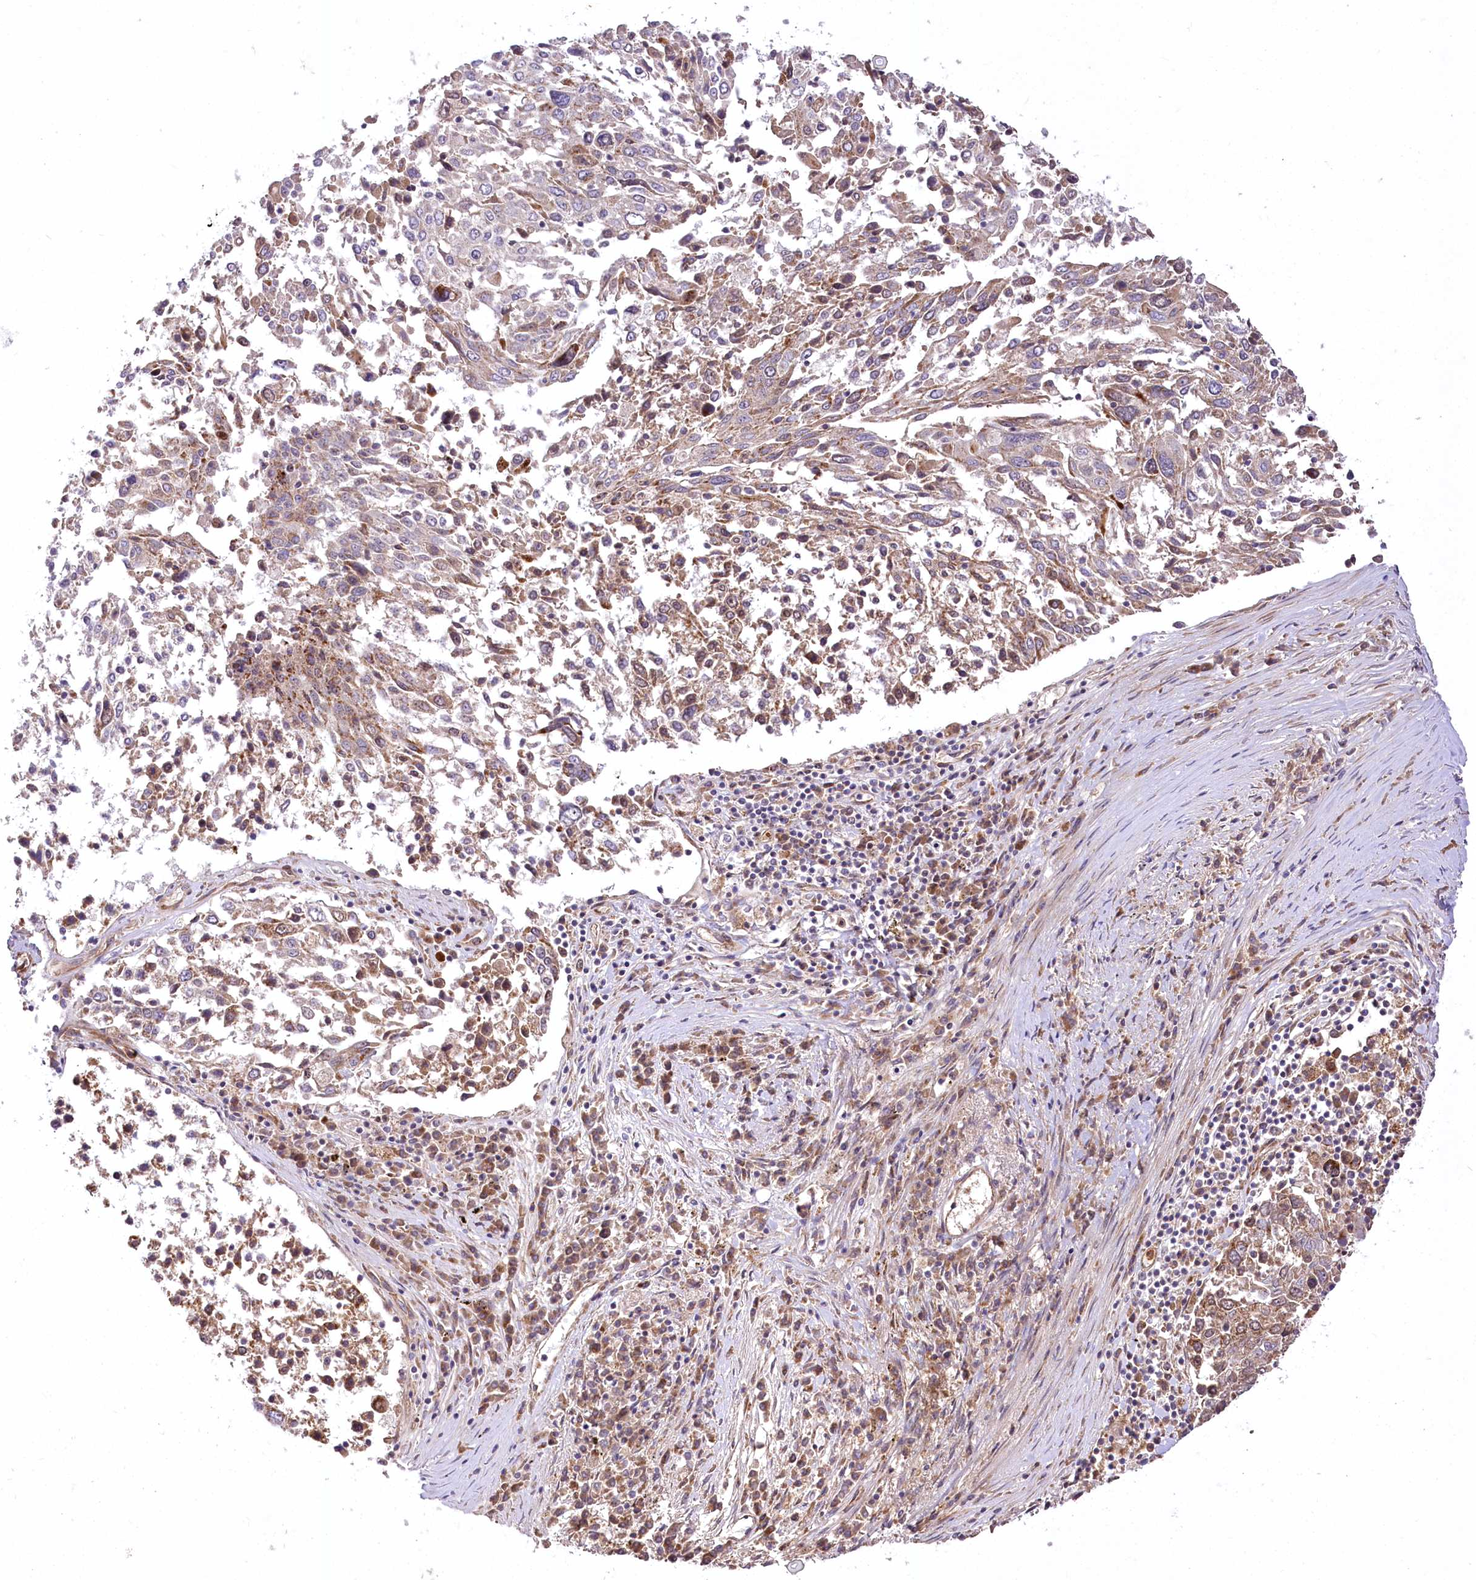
{"staining": {"intensity": "moderate", "quantity": "25%-75%", "location": "cytoplasmic/membranous"}, "tissue": "lung cancer", "cell_type": "Tumor cells", "image_type": "cancer", "snomed": [{"axis": "morphology", "description": "Squamous cell carcinoma, NOS"}, {"axis": "topography", "description": "Lung"}], "caption": "IHC image of human squamous cell carcinoma (lung) stained for a protein (brown), which exhibits medium levels of moderate cytoplasmic/membranous positivity in about 25%-75% of tumor cells.", "gene": "PSTK", "patient": {"sex": "male", "age": 65}}